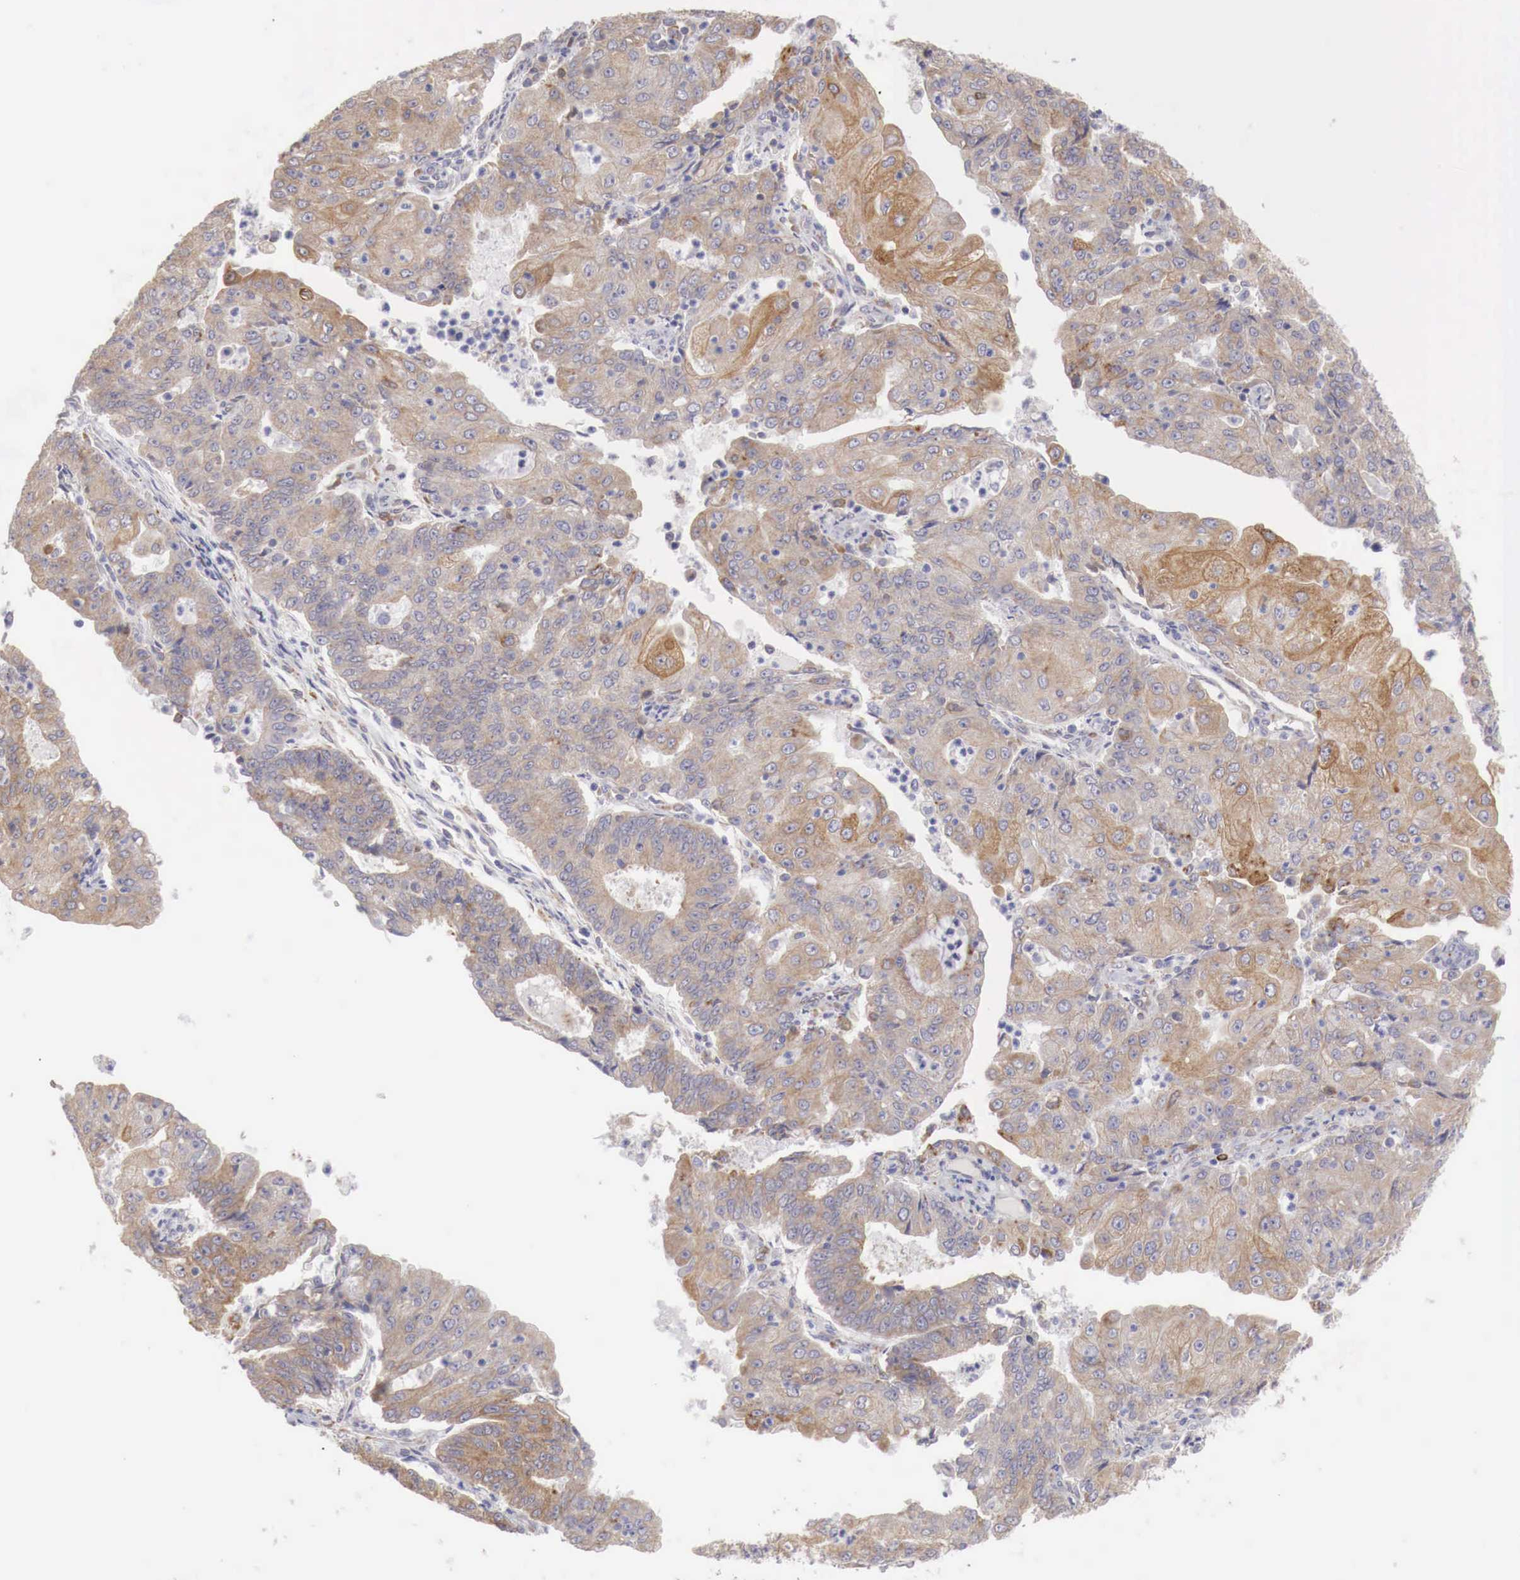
{"staining": {"intensity": "moderate", "quantity": ">75%", "location": "cytoplasmic/membranous"}, "tissue": "endometrial cancer", "cell_type": "Tumor cells", "image_type": "cancer", "snomed": [{"axis": "morphology", "description": "Adenocarcinoma, NOS"}, {"axis": "topography", "description": "Endometrium"}], "caption": "A brown stain highlights moderate cytoplasmic/membranous positivity of a protein in human endometrial adenocarcinoma tumor cells.", "gene": "NSDHL", "patient": {"sex": "female", "age": 56}}